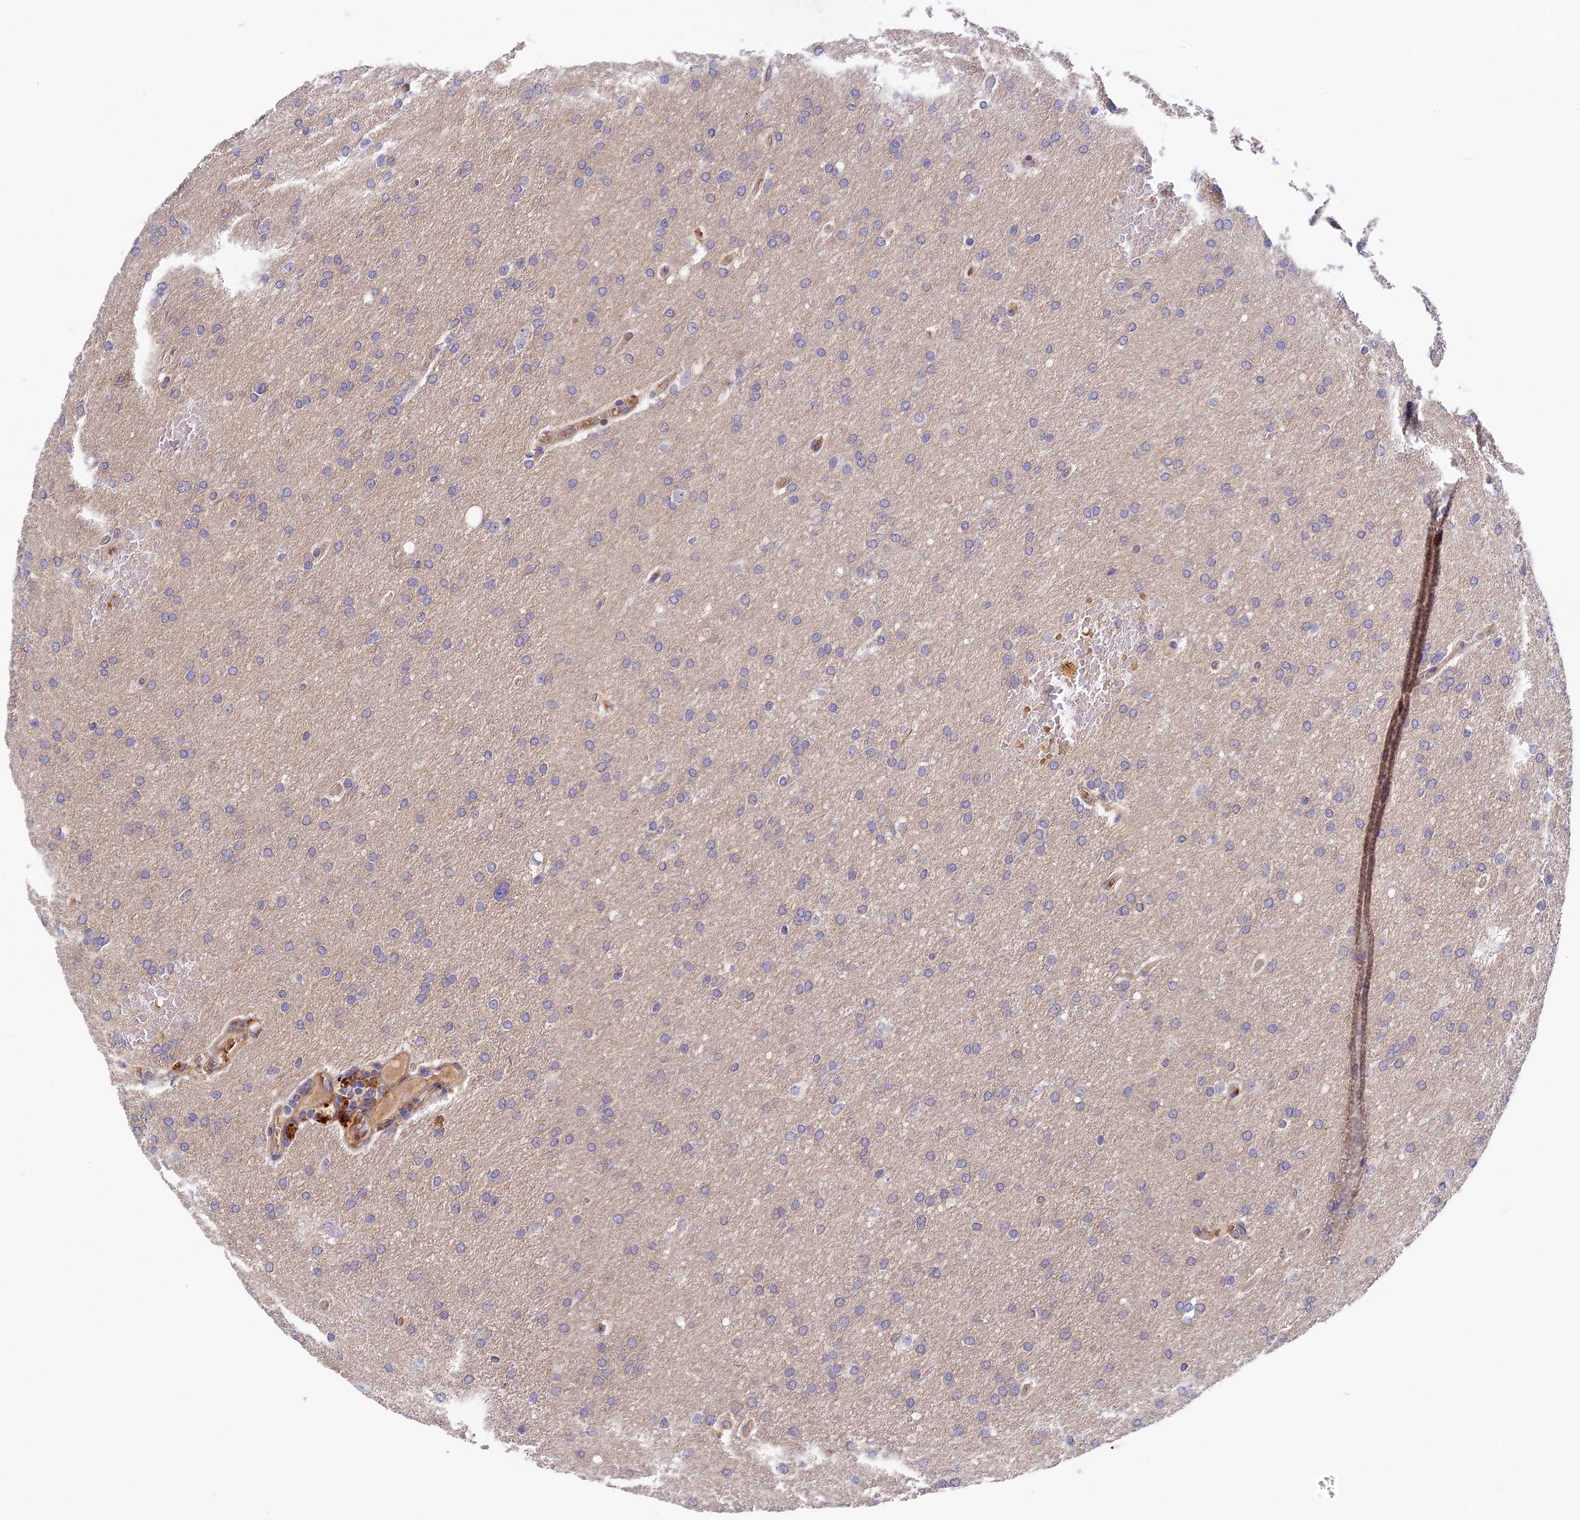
{"staining": {"intensity": "negative", "quantity": "none", "location": "none"}, "tissue": "glioma", "cell_type": "Tumor cells", "image_type": "cancer", "snomed": [{"axis": "morphology", "description": "Glioma, malignant, High grade"}, {"axis": "topography", "description": "Cerebral cortex"}], "caption": "This histopathology image is of glioma stained with IHC to label a protein in brown with the nuclei are counter-stained blue. There is no positivity in tumor cells.", "gene": "MISP3", "patient": {"sex": "female", "age": 36}}